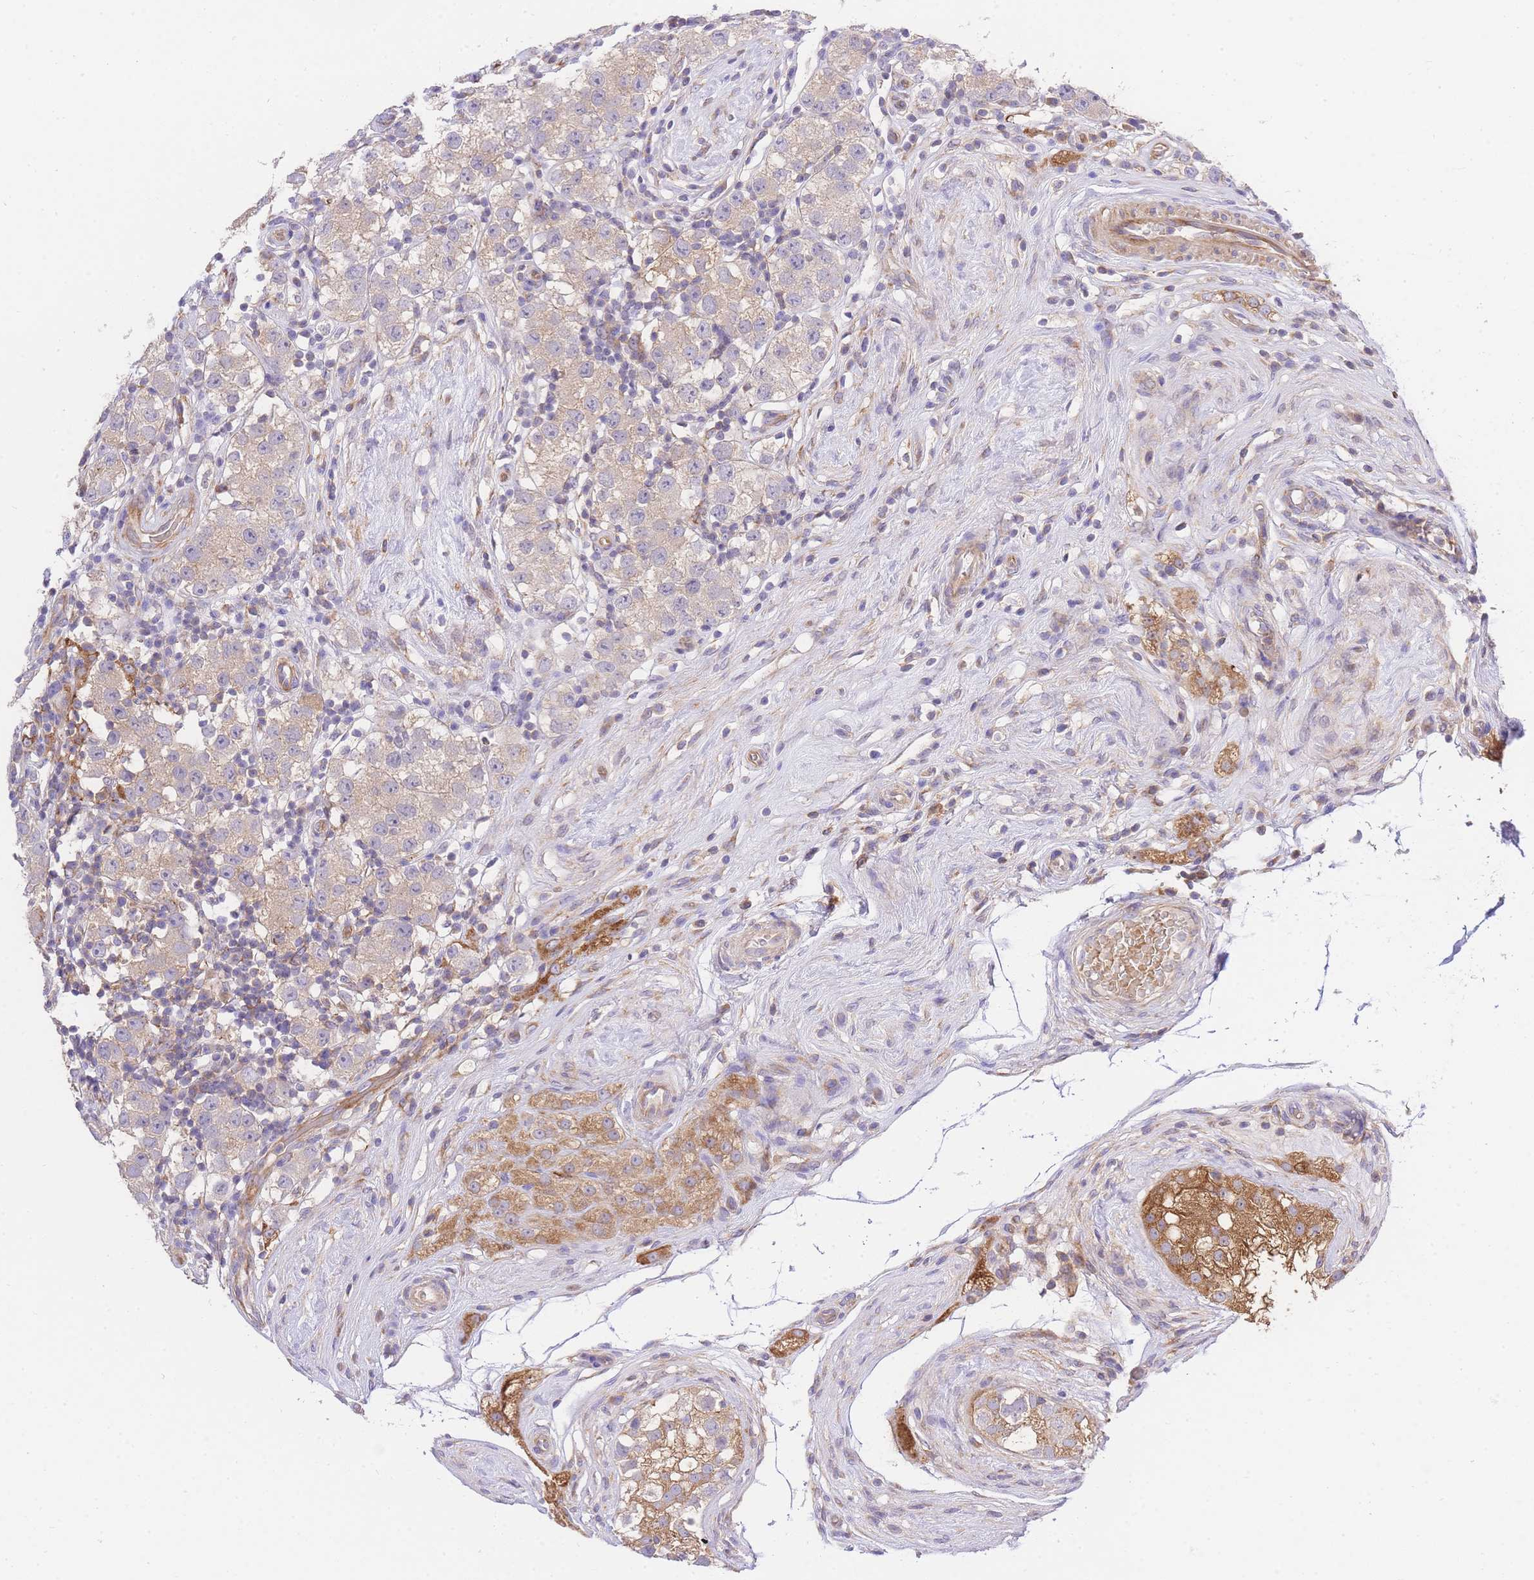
{"staining": {"intensity": "weak", "quantity": ">75%", "location": "cytoplasmic/membranous"}, "tissue": "testis cancer", "cell_type": "Tumor cells", "image_type": "cancer", "snomed": [{"axis": "morphology", "description": "Seminoma, NOS"}, {"axis": "topography", "description": "Testis"}], "caption": "About >75% of tumor cells in human seminoma (testis) reveal weak cytoplasmic/membranous protein positivity as visualized by brown immunohistochemical staining.", "gene": "INSYN2B", "patient": {"sex": "male", "age": 34}}